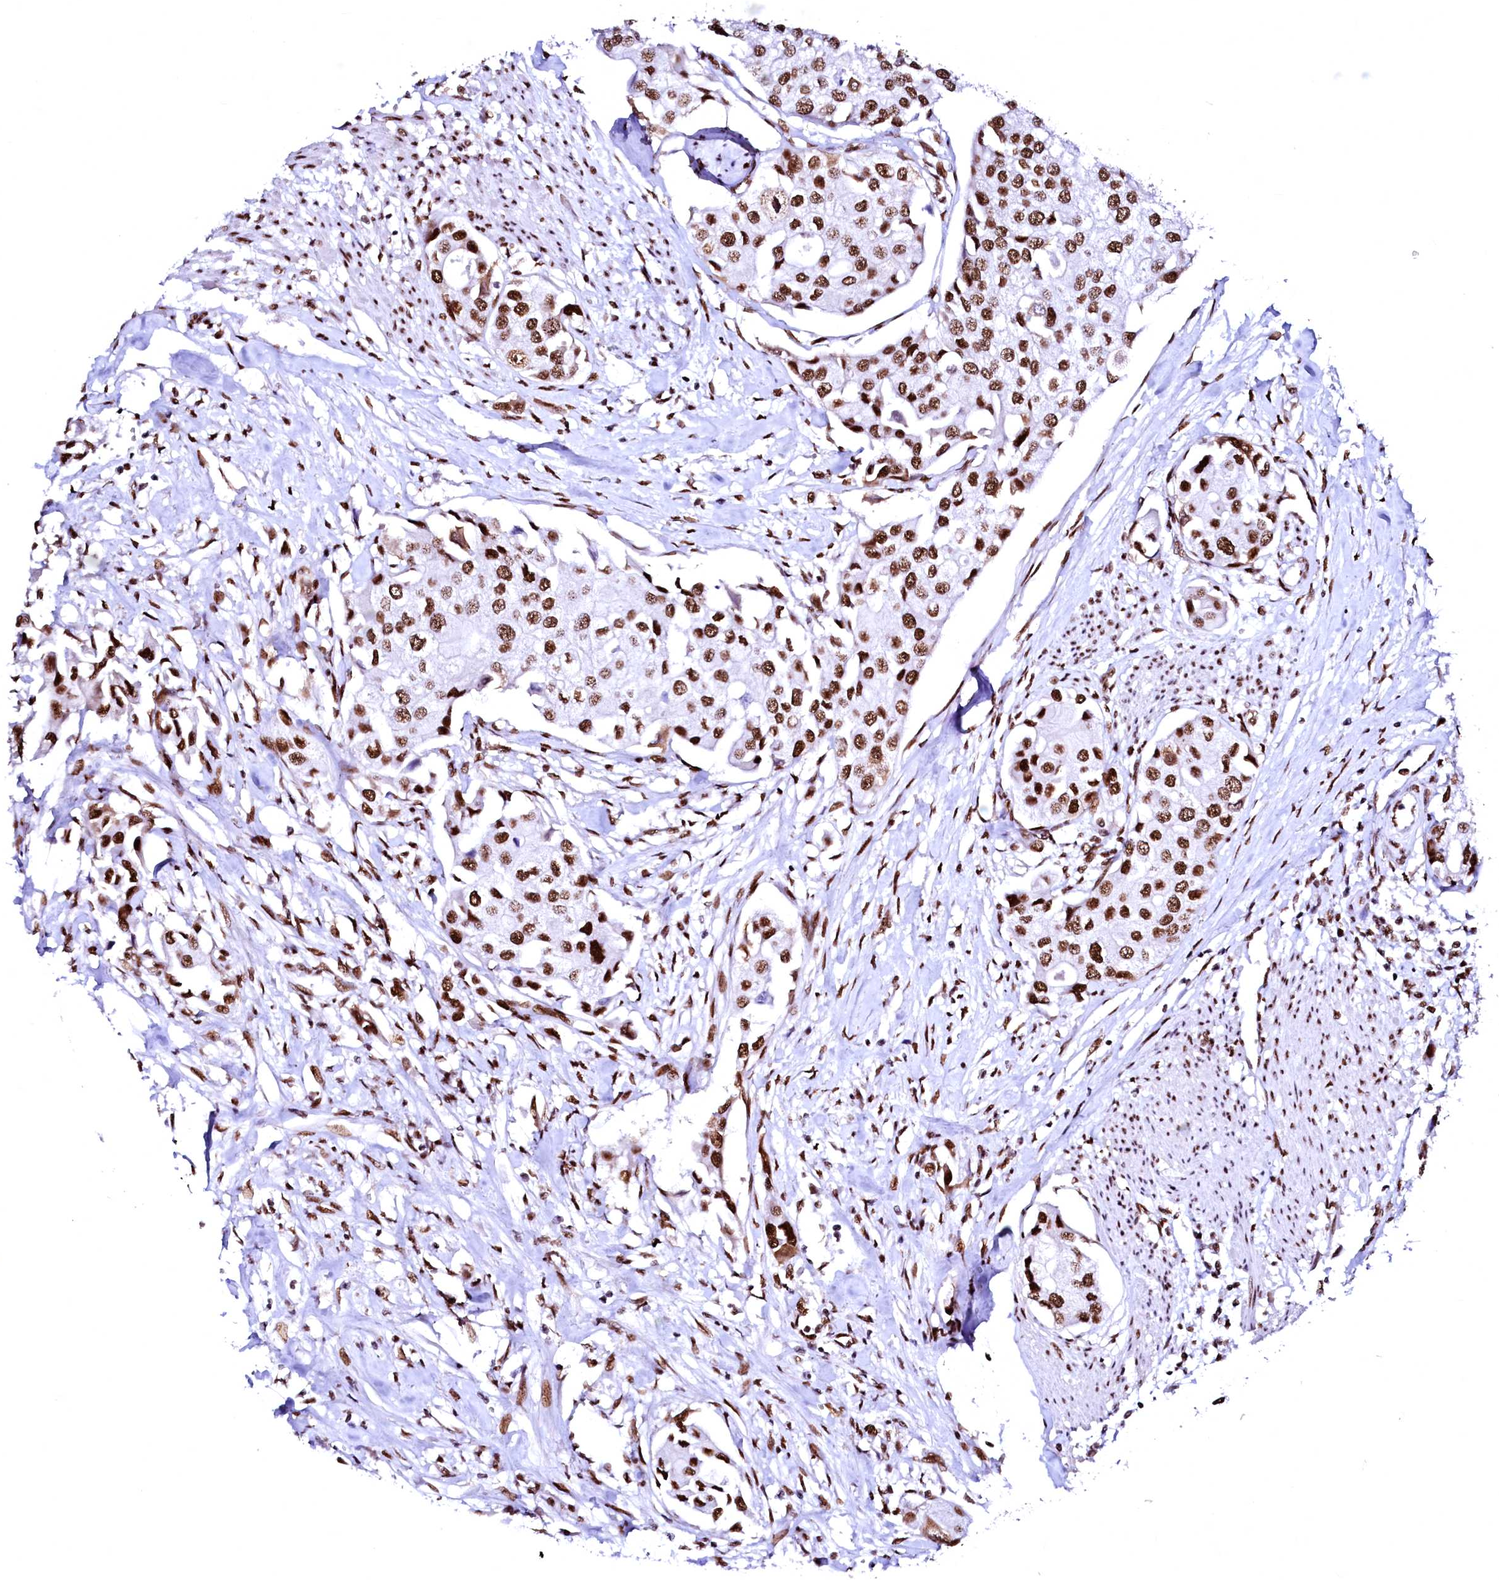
{"staining": {"intensity": "strong", "quantity": ">75%", "location": "nuclear"}, "tissue": "urothelial cancer", "cell_type": "Tumor cells", "image_type": "cancer", "snomed": [{"axis": "morphology", "description": "Urothelial carcinoma, High grade"}, {"axis": "topography", "description": "Urinary bladder"}], "caption": "Urothelial cancer tissue exhibits strong nuclear staining in approximately >75% of tumor cells", "gene": "CPSF6", "patient": {"sex": "male", "age": 64}}